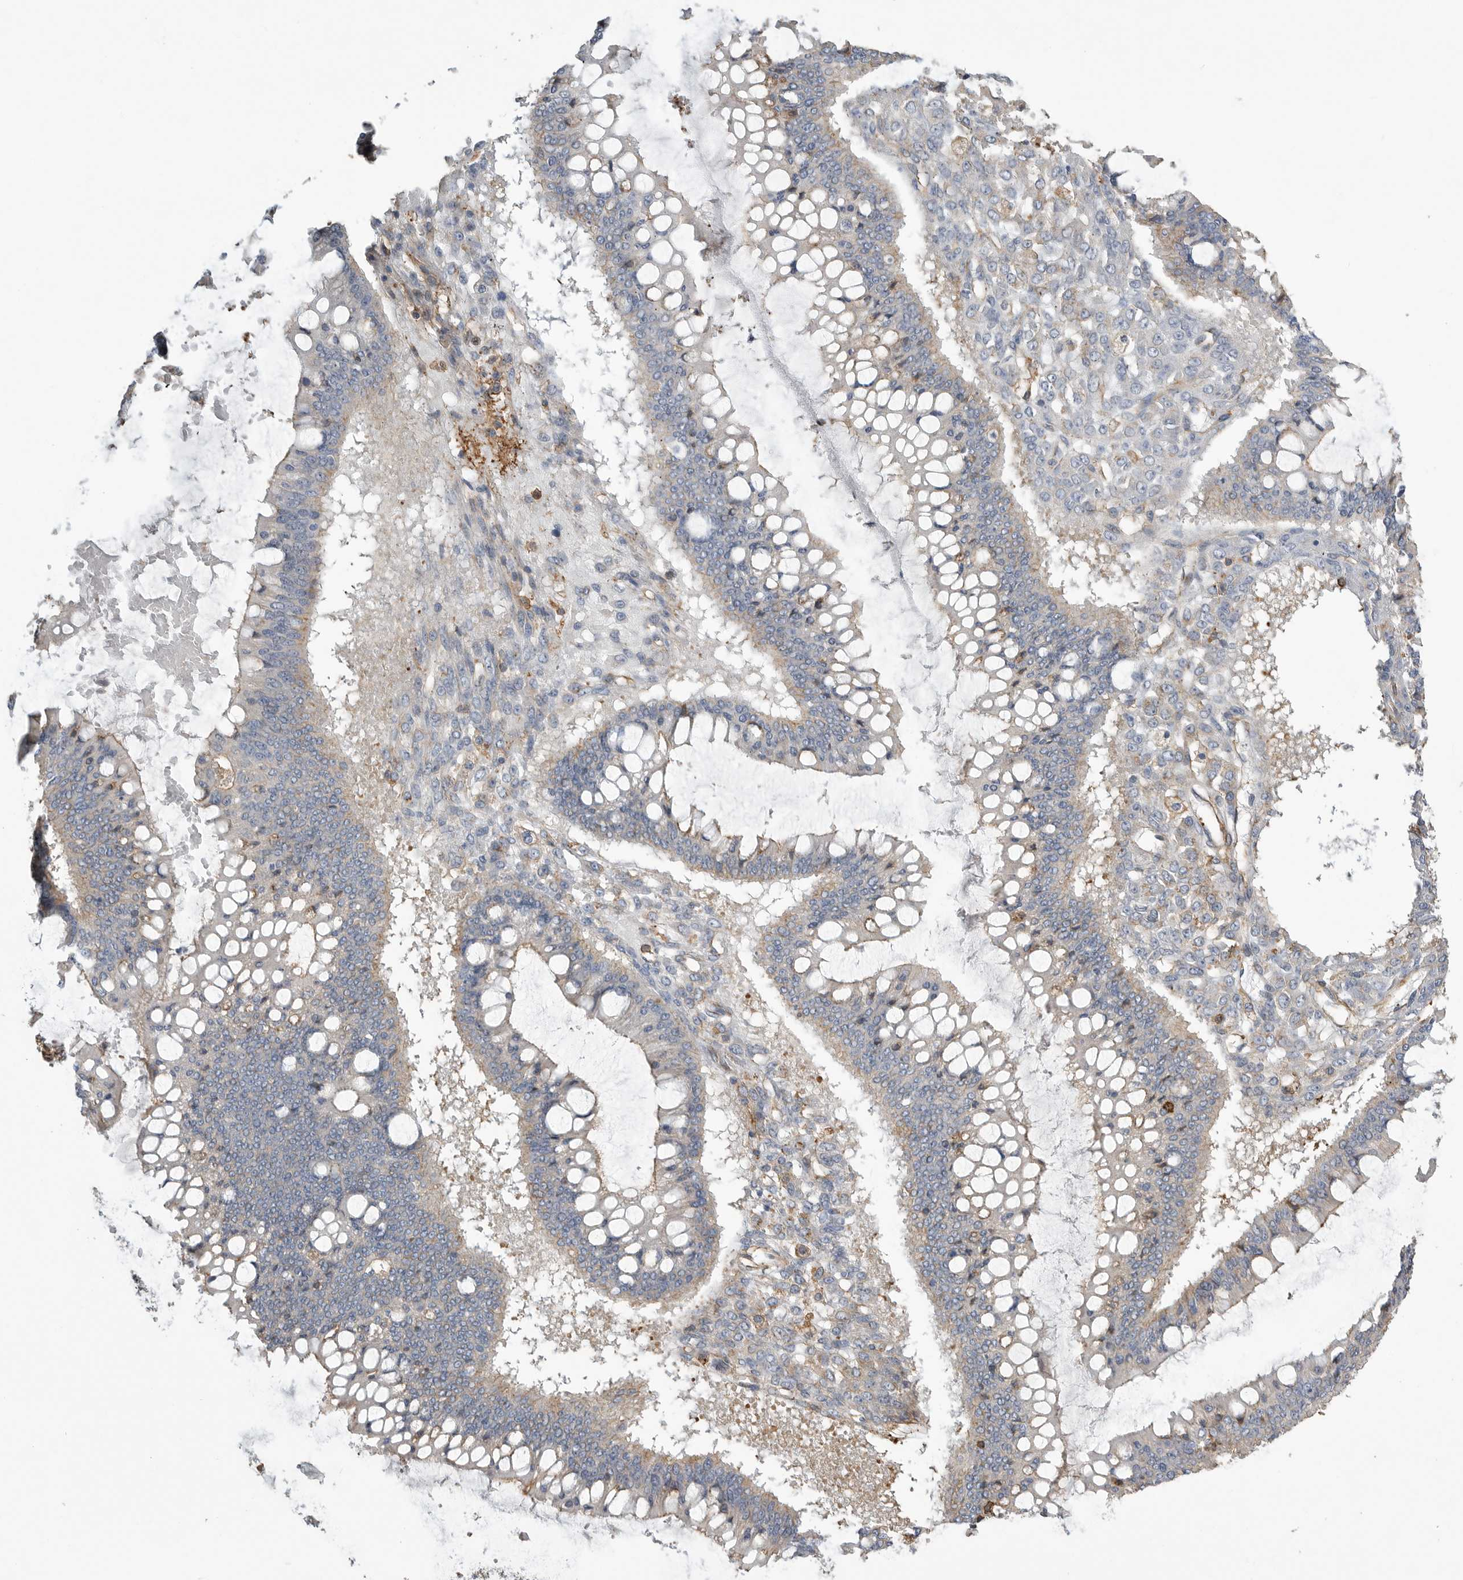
{"staining": {"intensity": "moderate", "quantity": "<25%", "location": "cytoplasmic/membranous"}, "tissue": "ovarian cancer", "cell_type": "Tumor cells", "image_type": "cancer", "snomed": [{"axis": "morphology", "description": "Cystadenocarcinoma, mucinous, NOS"}, {"axis": "topography", "description": "Ovary"}], "caption": "Protein expression analysis of ovarian cancer (mucinous cystadenocarcinoma) reveals moderate cytoplasmic/membranous staining in about <25% of tumor cells.", "gene": "GPER1", "patient": {"sex": "female", "age": 73}}